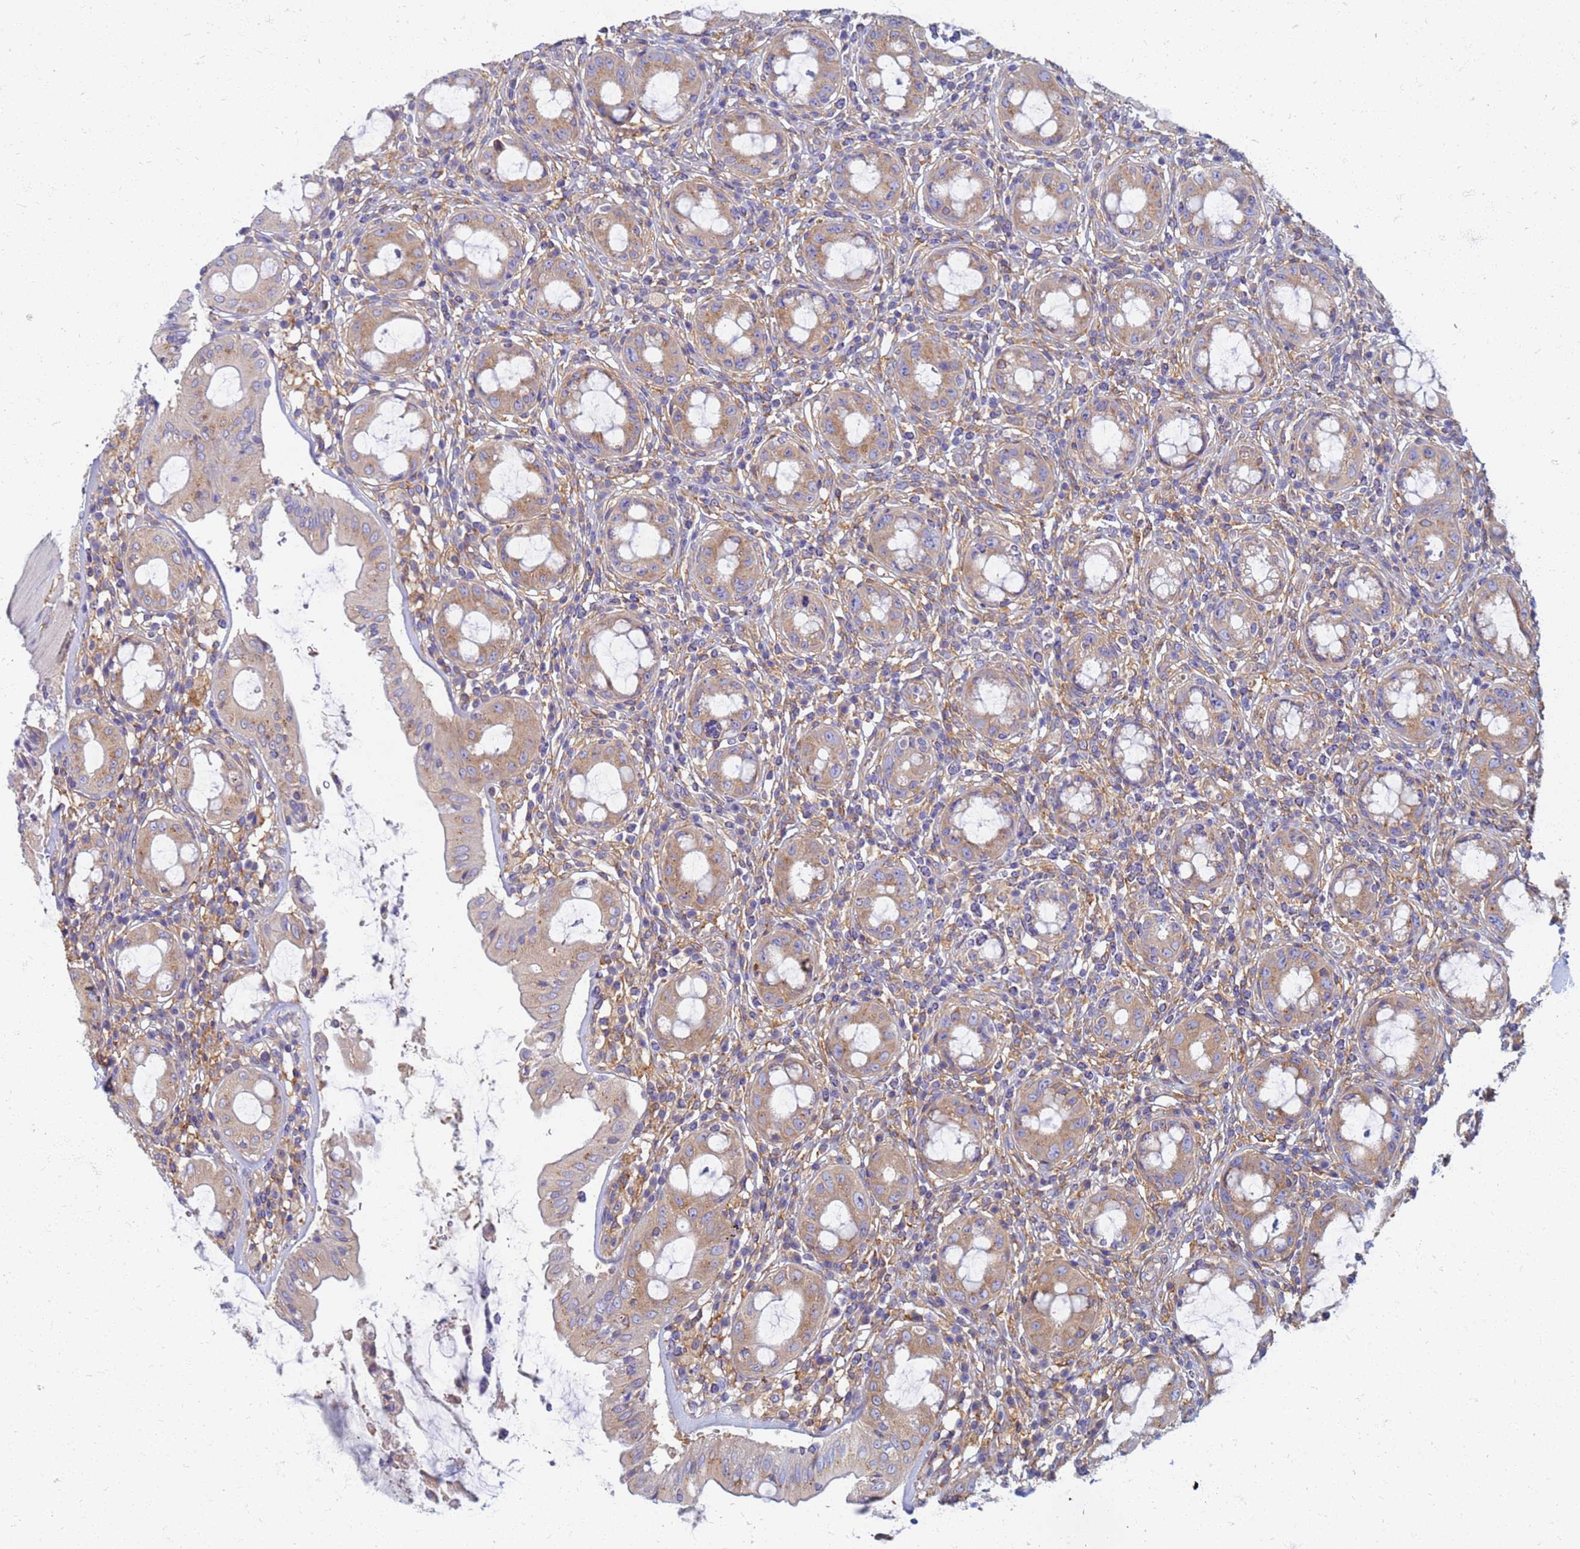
{"staining": {"intensity": "moderate", "quantity": ">75%", "location": "cytoplasmic/membranous"}, "tissue": "rectum", "cell_type": "Glandular cells", "image_type": "normal", "snomed": [{"axis": "morphology", "description": "Normal tissue, NOS"}, {"axis": "topography", "description": "Rectum"}], "caption": "Moderate cytoplasmic/membranous expression is identified in approximately >75% of glandular cells in benign rectum. (DAB = brown stain, brightfield microscopy at high magnification).", "gene": "EEA1", "patient": {"sex": "female", "age": 57}}